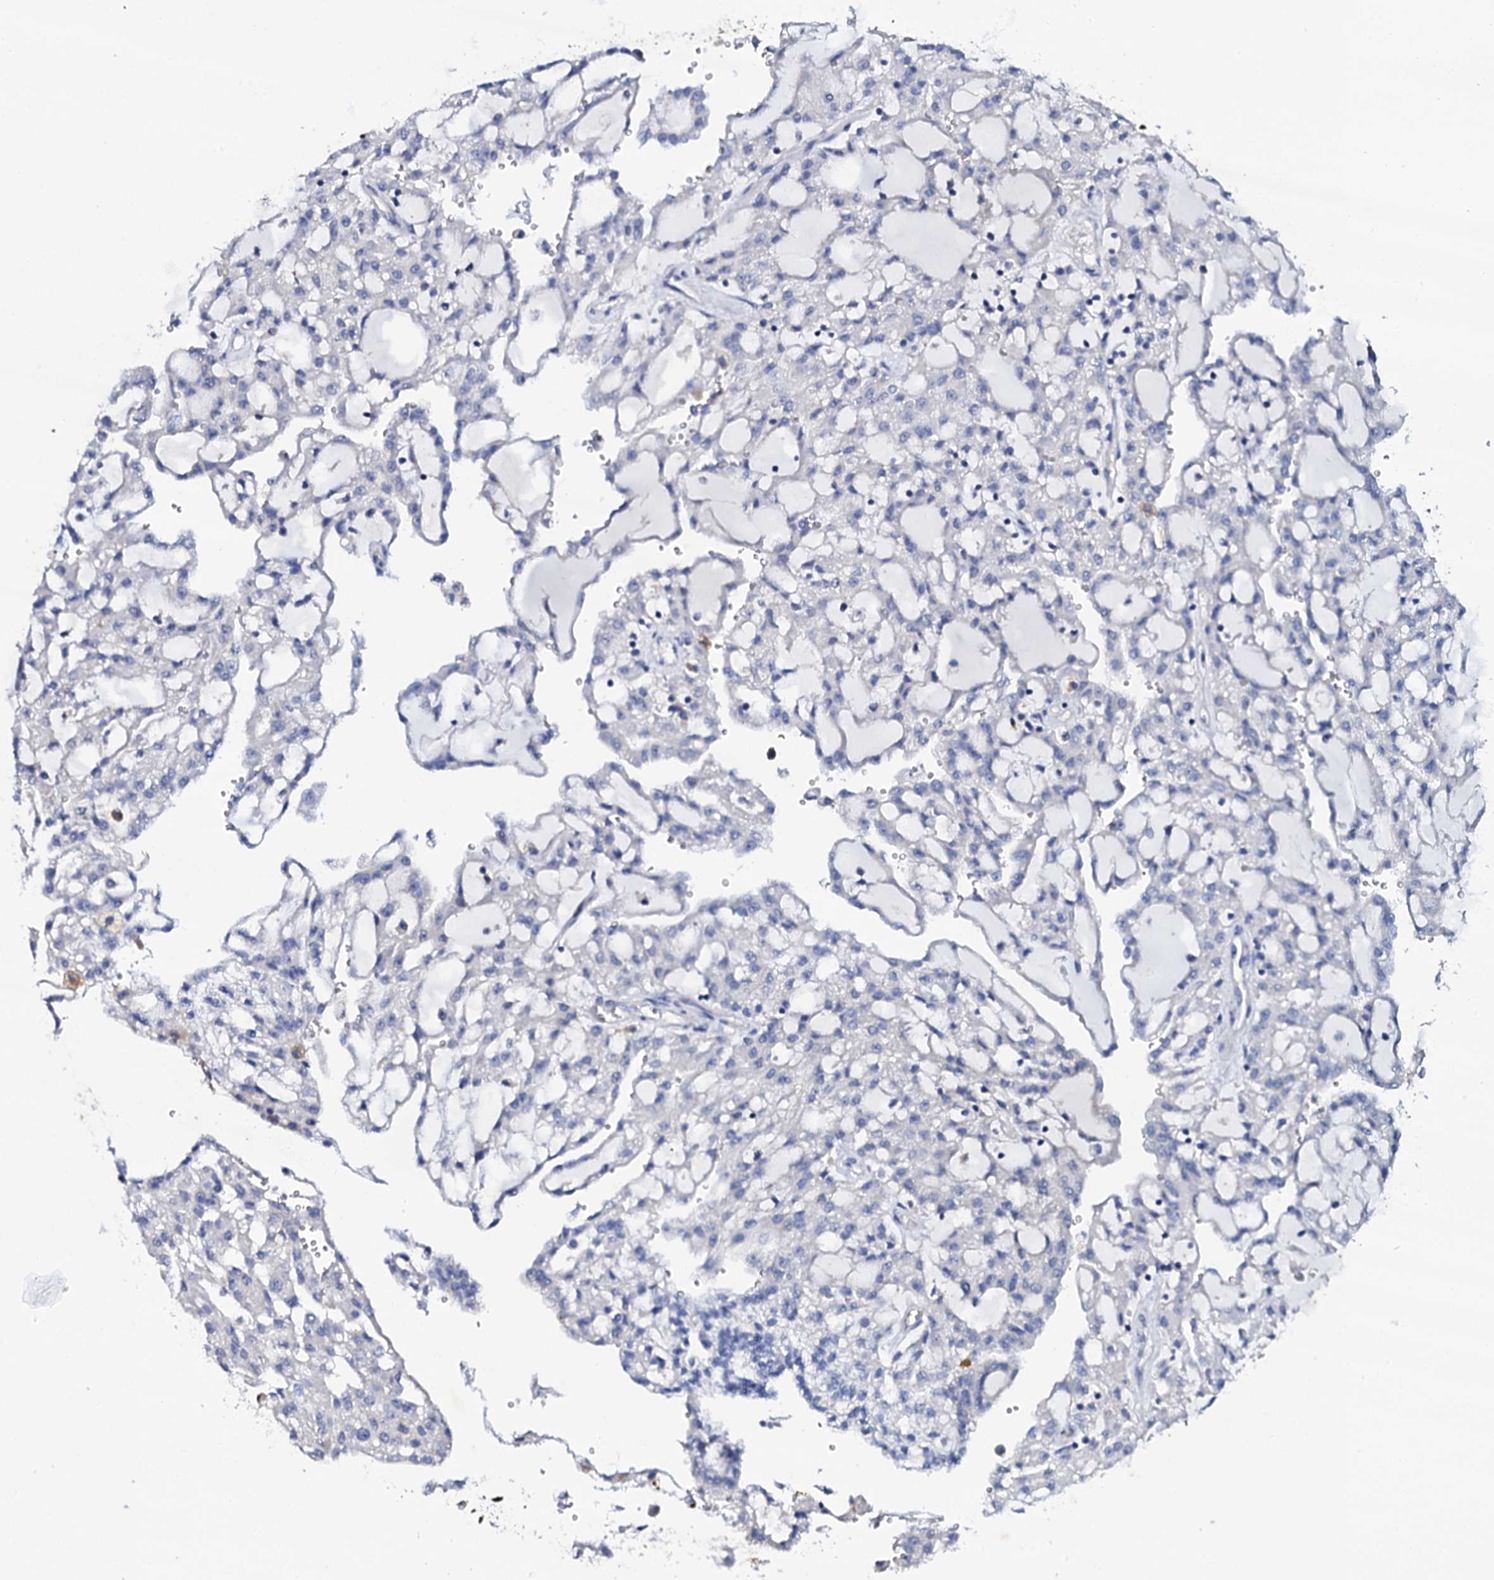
{"staining": {"intensity": "negative", "quantity": "none", "location": "none"}, "tissue": "renal cancer", "cell_type": "Tumor cells", "image_type": "cancer", "snomed": [{"axis": "morphology", "description": "Adenocarcinoma, NOS"}, {"axis": "topography", "description": "Kidney"}], "caption": "A photomicrograph of renal adenocarcinoma stained for a protein shows no brown staining in tumor cells. The staining is performed using DAB brown chromogen with nuclei counter-stained in using hematoxylin.", "gene": "NAA16", "patient": {"sex": "male", "age": 63}}